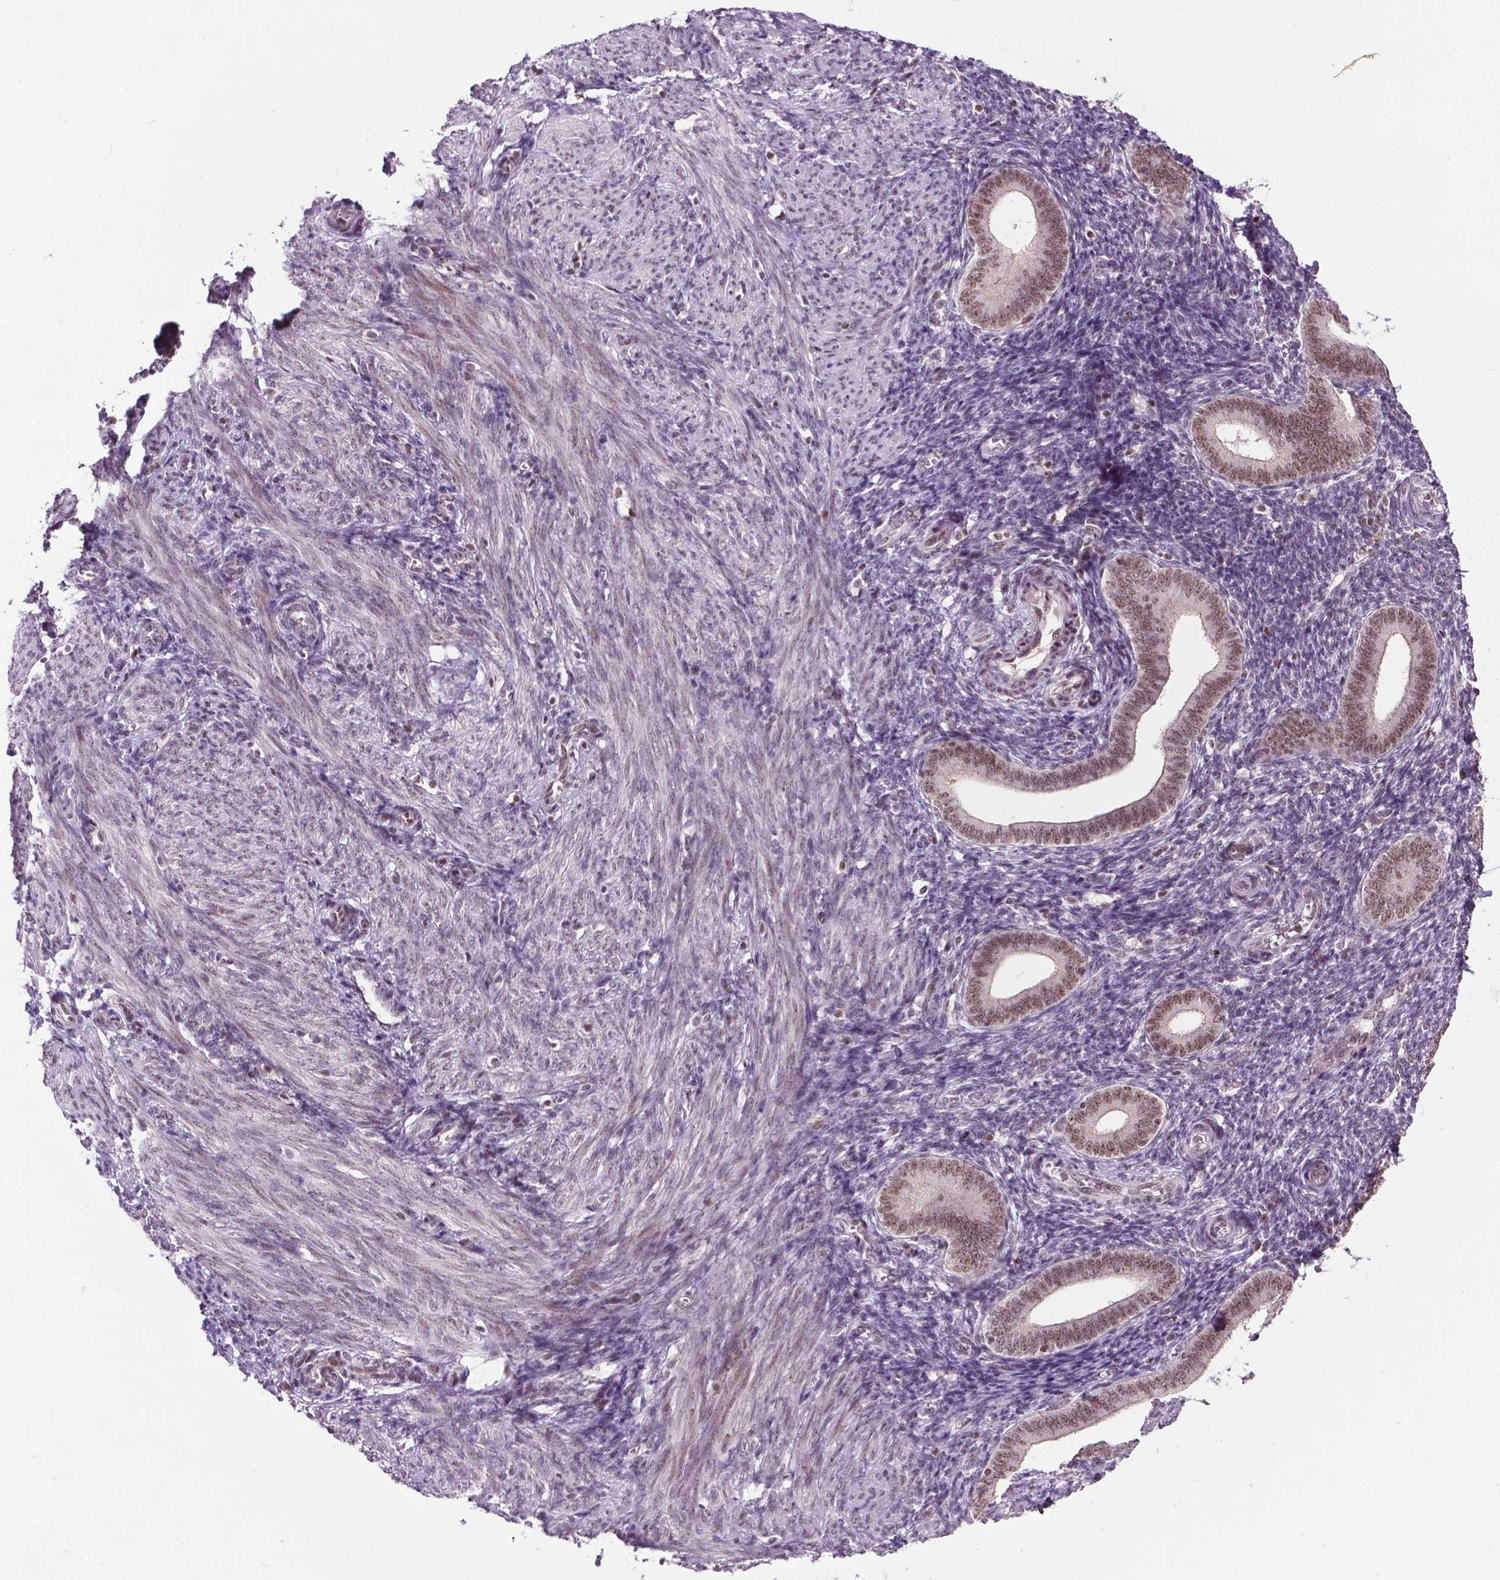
{"staining": {"intensity": "negative", "quantity": "none", "location": "none"}, "tissue": "endometrium", "cell_type": "Cells in endometrial stroma", "image_type": "normal", "snomed": [{"axis": "morphology", "description": "Normal tissue, NOS"}, {"axis": "topography", "description": "Endometrium"}], "caption": "Histopathology image shows no significant protein staining in cells in endometrial stroma of benign endometrium. (DAB (3,3'-diaminobenzidine) immunohistochemistry visualized using brightfield microscopy, high magnification).", "gene": "EAF1", "patient": {"sex": "female", "age": 25}}